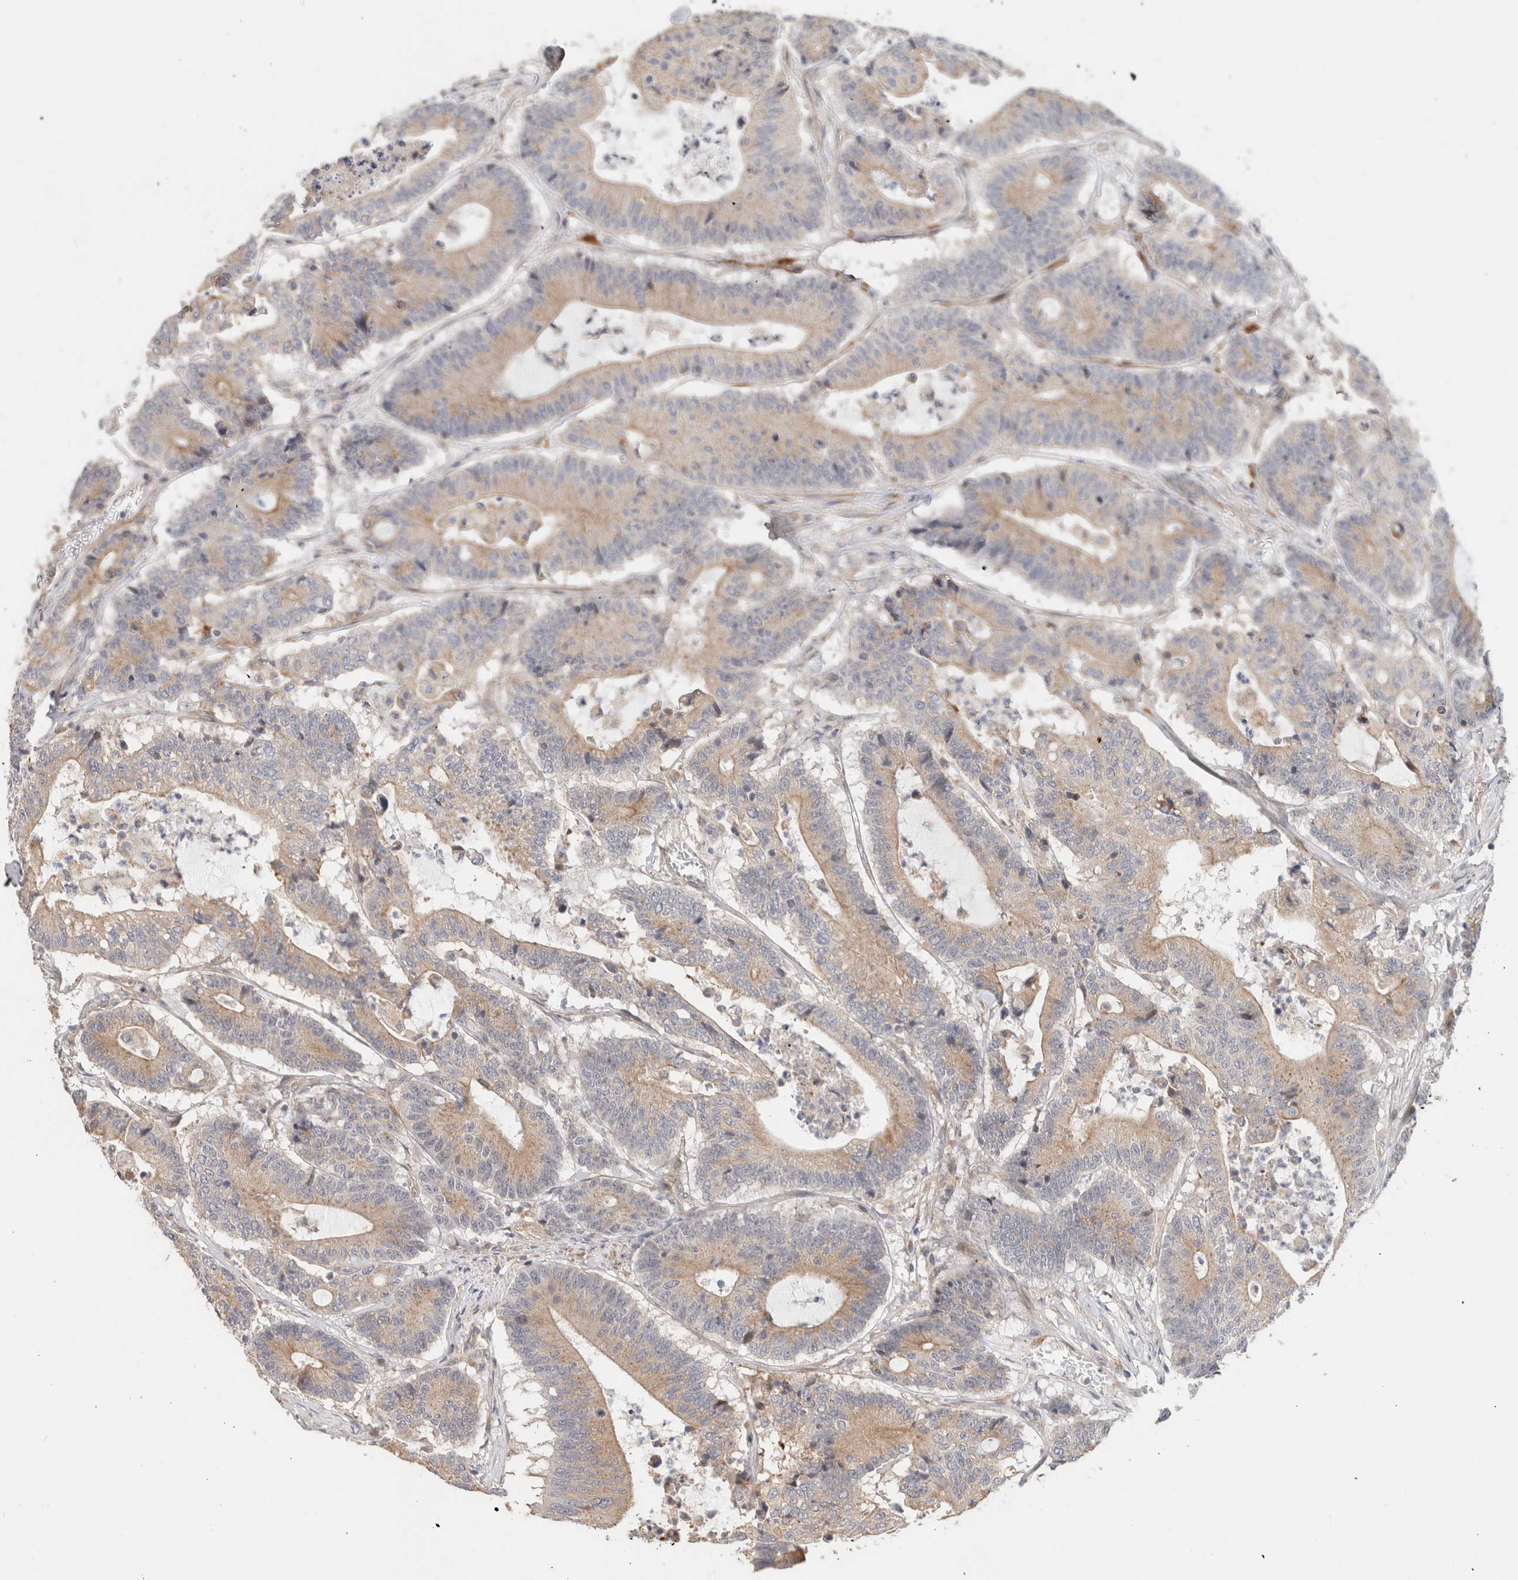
{"staining": {"intensity": "weak", "quantity": ">75%", "location": "cytoplasmic/membranous"}, "tissue": "colorectal cancer", "cell_type": "Tumor cells", "image_type": "cancer", "snomed": [{"axis": "morphology", "description": "Adenocarcinoma, NOS"}, {"axis": "topography", "description": "Colon"}], "caption": "About >75% of tumor cells in human colorectal adenocarcinoma reveal weak cytoplasmic/membranous protein expression as visualized by brown immunohistochemical staining.", "gene": "ID3", "patient": {"sex": "female", "age": 84}}